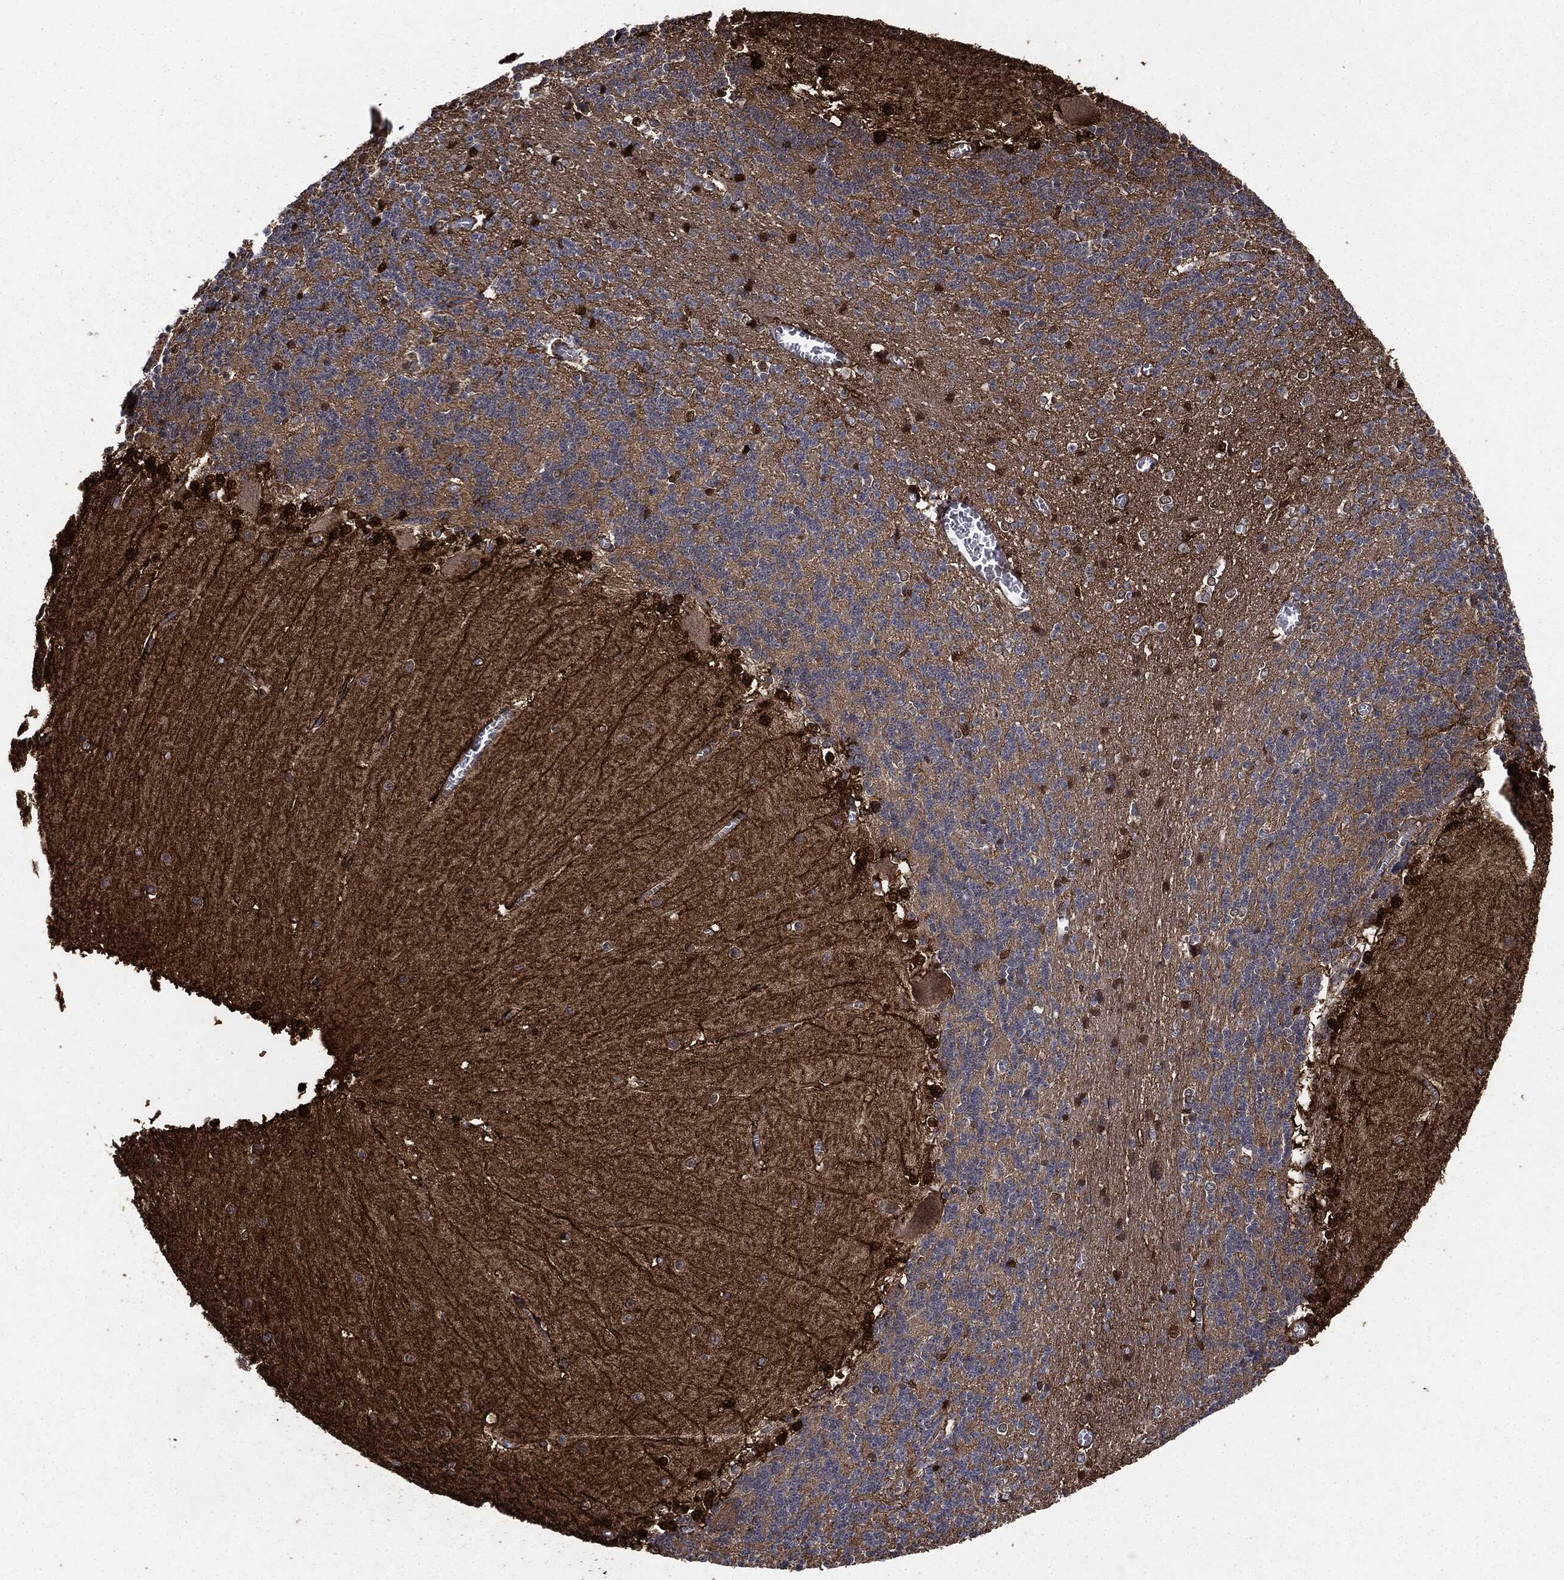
{"staining": {"intensity": "strong", "quantity": "<25%", "location": "cytoplasmic/membranous,nuclear"}, "tissue": "cerebellum", "cell_type": "Cells in granular layer", "image_type": "normal", "snomed": [{"axis": "morphology", "description": "Normal tissue, NOS"}, {"axis": "topography", "description": "Cerebellum"}], "caption": "IHC photomicrograph of normal cerebellum: human cerebellum stained using immunohistochemistry exhibits medium levels of strong protein expression localized specifically in the cytoplasmic/membranous,nuclear of cells in granular layer, appearing as a cytoplasmic/membranous,nuclear brown color.", "gene": "PLOD3", "patient": {"sex": "male", "age": 37}}